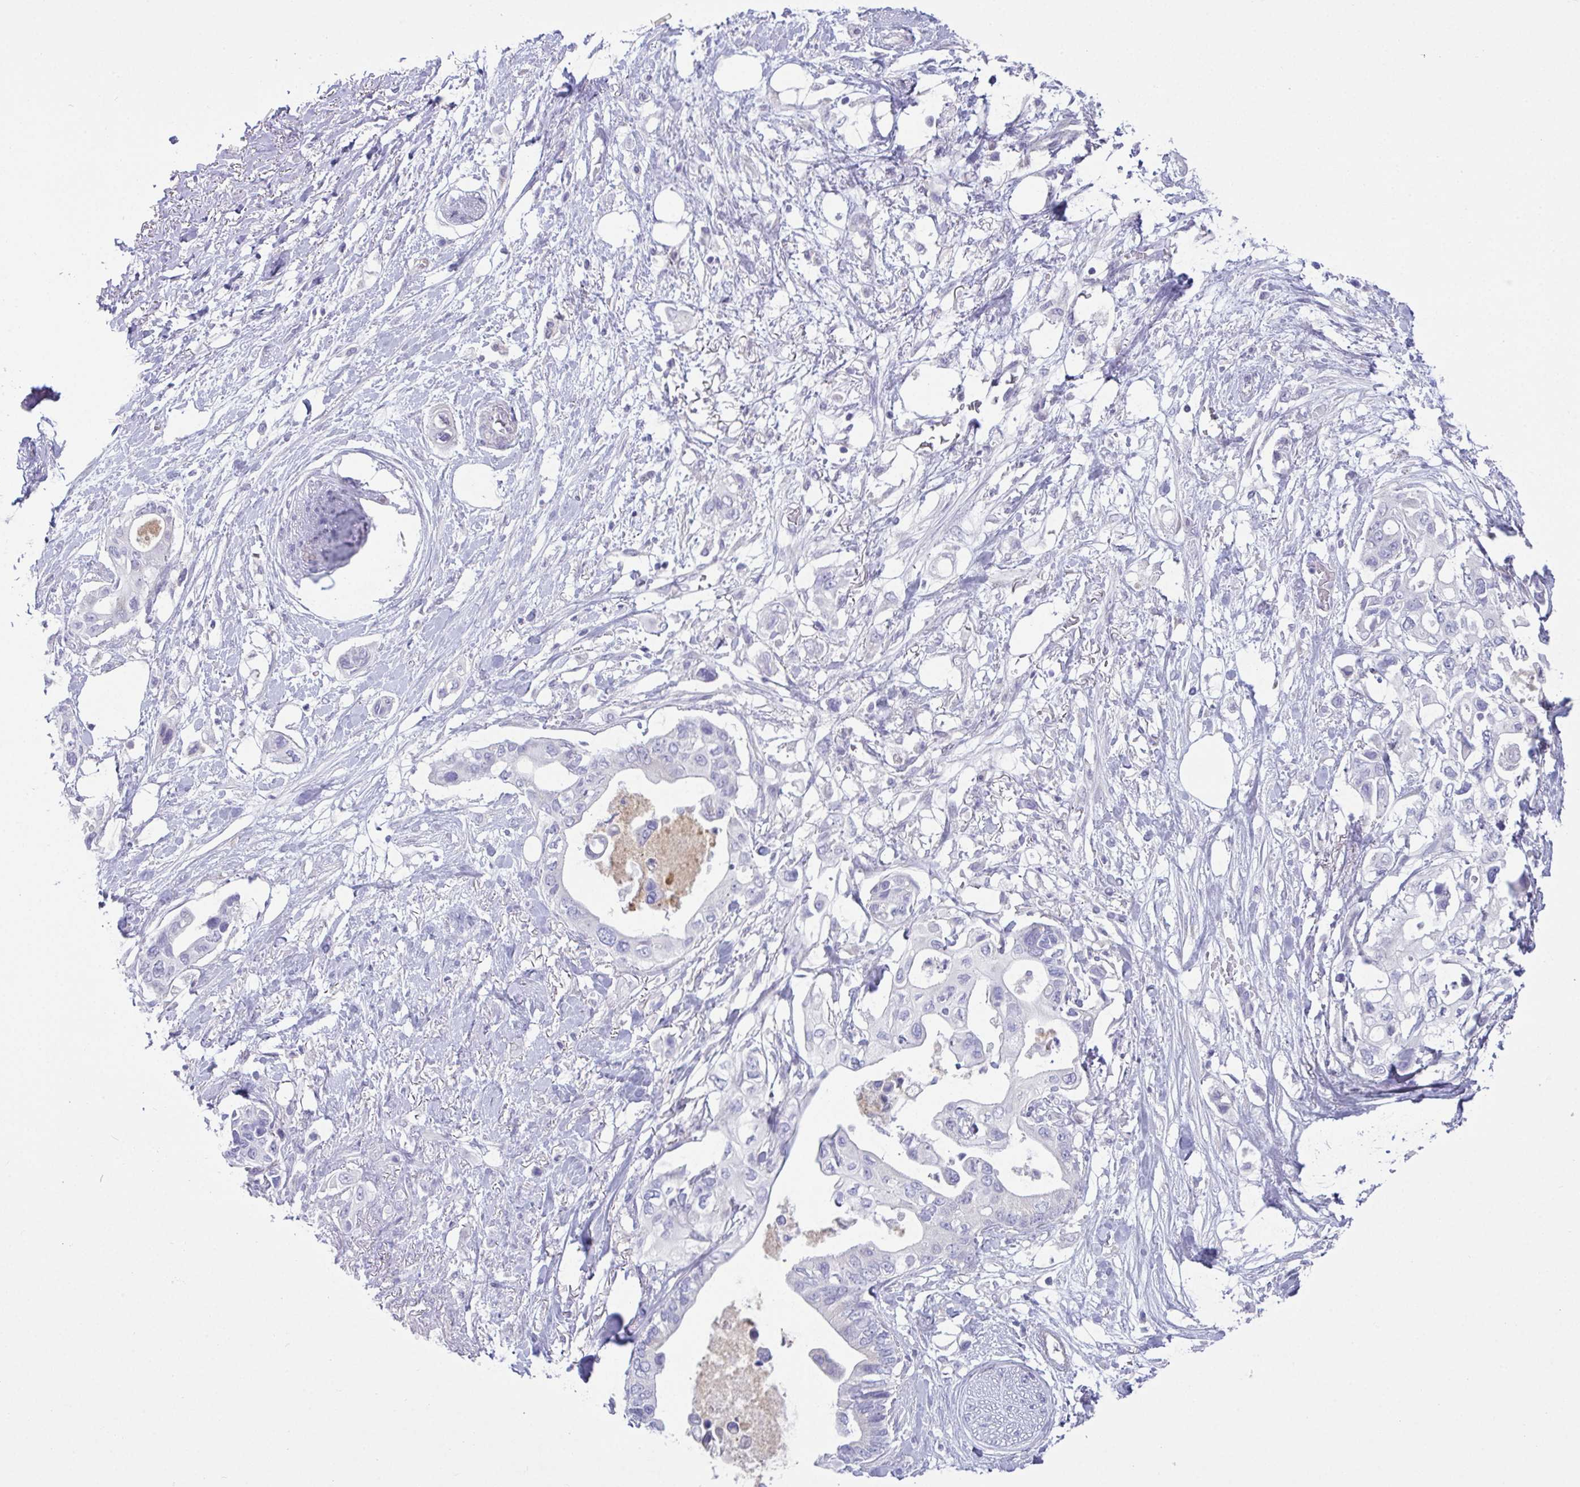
{"staining": {"intensity": "negative", "quantity": "none", "location": "none"}, "tissue": "pancreatic cancer", "cell_type": "Tumor cells", "image_type": "cancer", "snomed": [{"axis": "morphology", "description": "Adenocarcinoma, NOS"}, {"axis": "topography", "description": "Pancreas"}], "caption": "Tumor cells are negative for protein expression in human adenocarcinoma (pancreatic).", "gene": "C4orf33", "patient": {"sex": "female", "age": 63}}